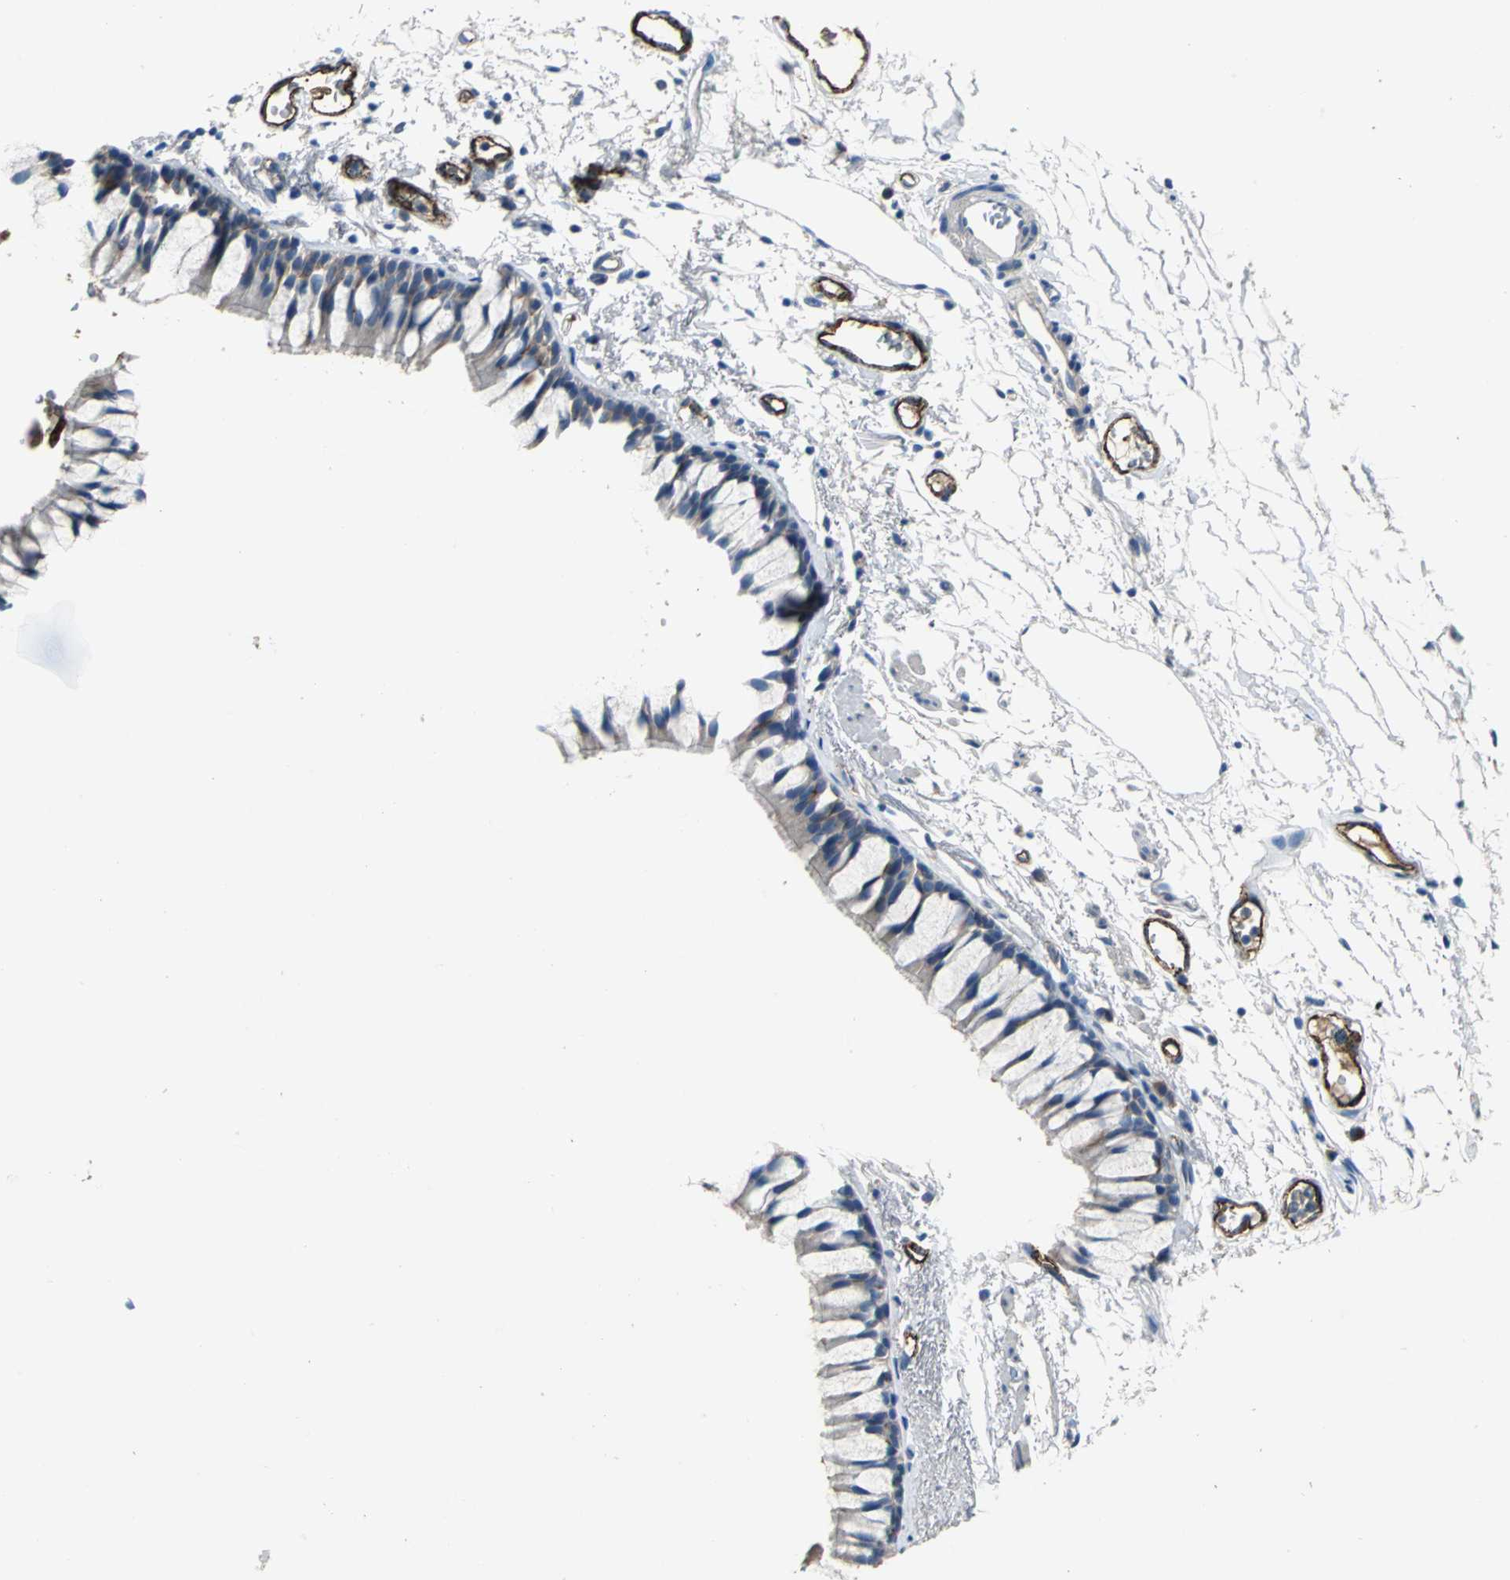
{"staining": {"intensity": "moderate", "quantity": "<25%", "location": "cytoplasmic/membranous"}, "tissue": "bronchus", "cell_type": "Respiratory epithelial cells", "image_type": "normal", "snomed": [{"axis": "morphology", "description": "Normal tissue, NOS"}, {"axis": "topography", "description": "Bronchus"}], "caption": "Protein staining by IHC reveals moderate cytoplasmic/membranous positivity in about <25% of respiratory epithelial cells in benign bronchus.", "gene": "SELP", "patient": {"sex": "female", "age": 73}}